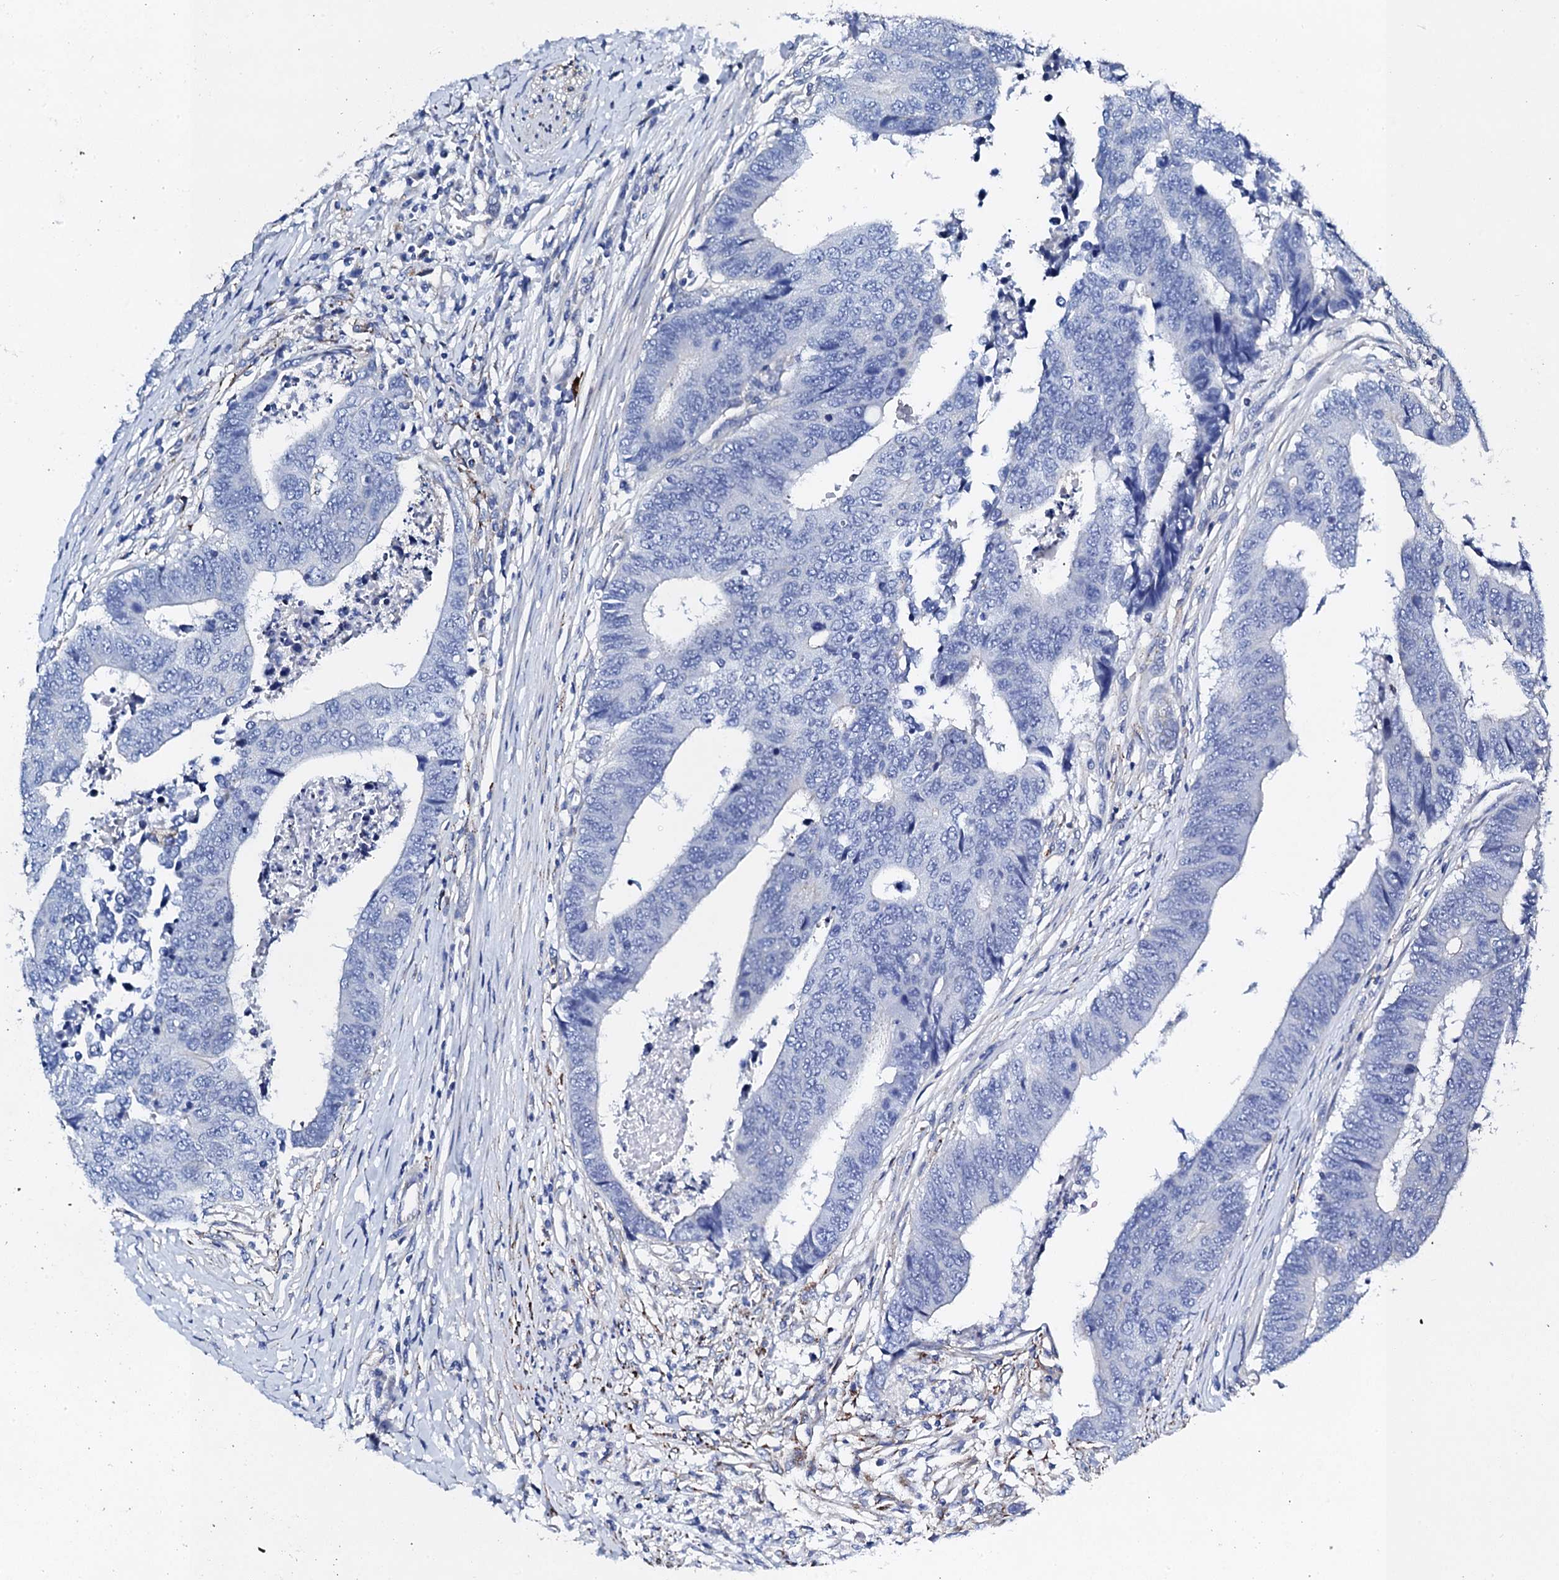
{"staining": {"intensity": "negative", "quantity": "none", "location": "none"}, "tissue": "colorectal cancer", "cell_type": "Tumor cells", "image_type": "cancer", "snomed": [{"axis": "morphology", "description": "Adenocarcinoma, NOS"}, {"axis": "topography", "description": "Rectum"}], "caption": "Tumor cells show no significant protein positivity in adenocarcinoma (colorectal).", "gene": "KLHL32", "patient": {"sex": "male", "age": 84}}